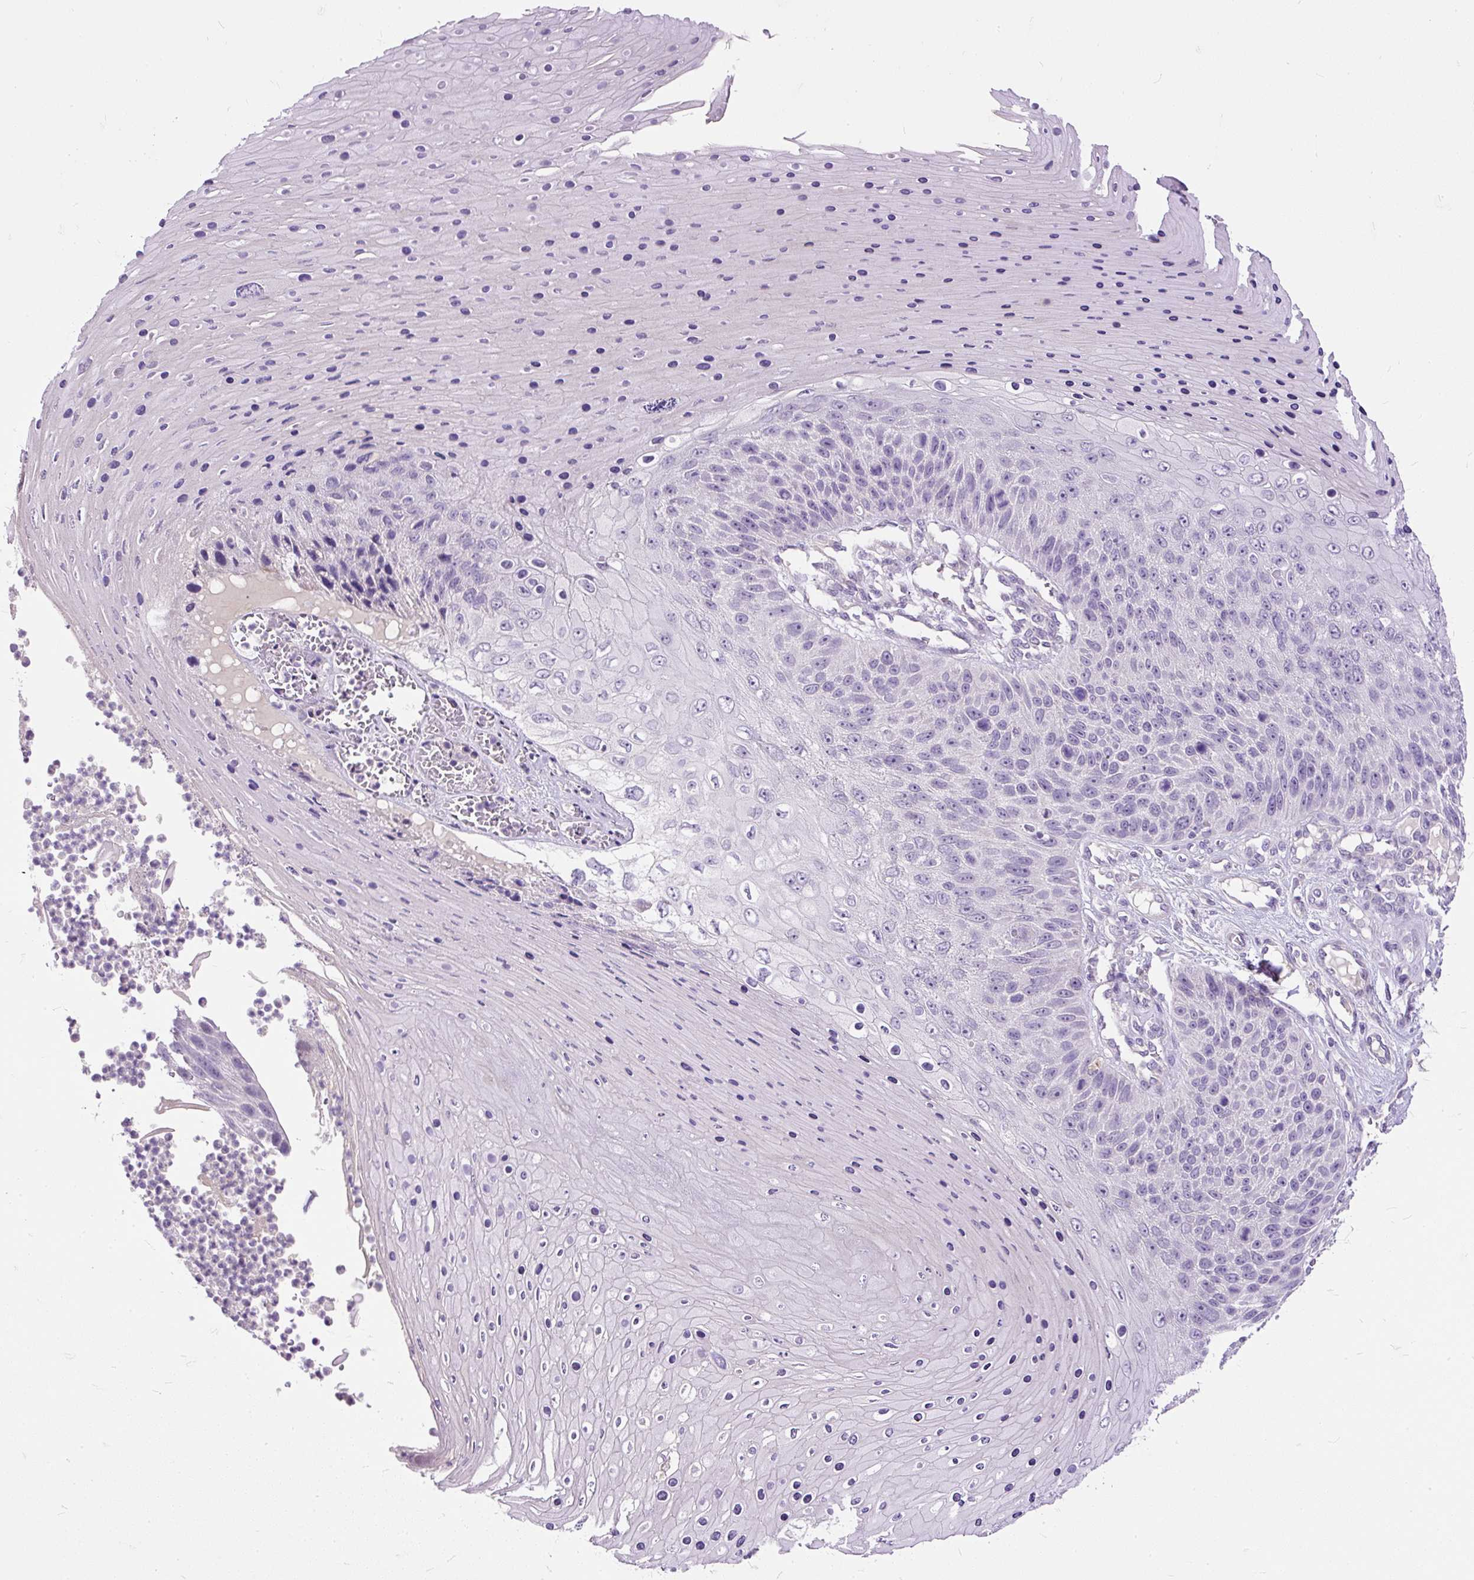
{"staining": {"intensity": "negative", "quantity": "none", "location": "none"}, "tissue": "skin cancer", "cell_type": "Tumor cells", "image_type": "cancer", "snomed": [{"axis": "morphology", "description": "Squamous cell carcinoma, NOS"}, {"axis": "topography", "description": "Skin"}], "caption": "This is an immunohistochemistry (IHC) image of human skin cancer (squamous cell carcinoma). There is no staining in tumor cells.", "gene": "KRTAP20-3", "patient": {"sex": "female", "age": 88}}